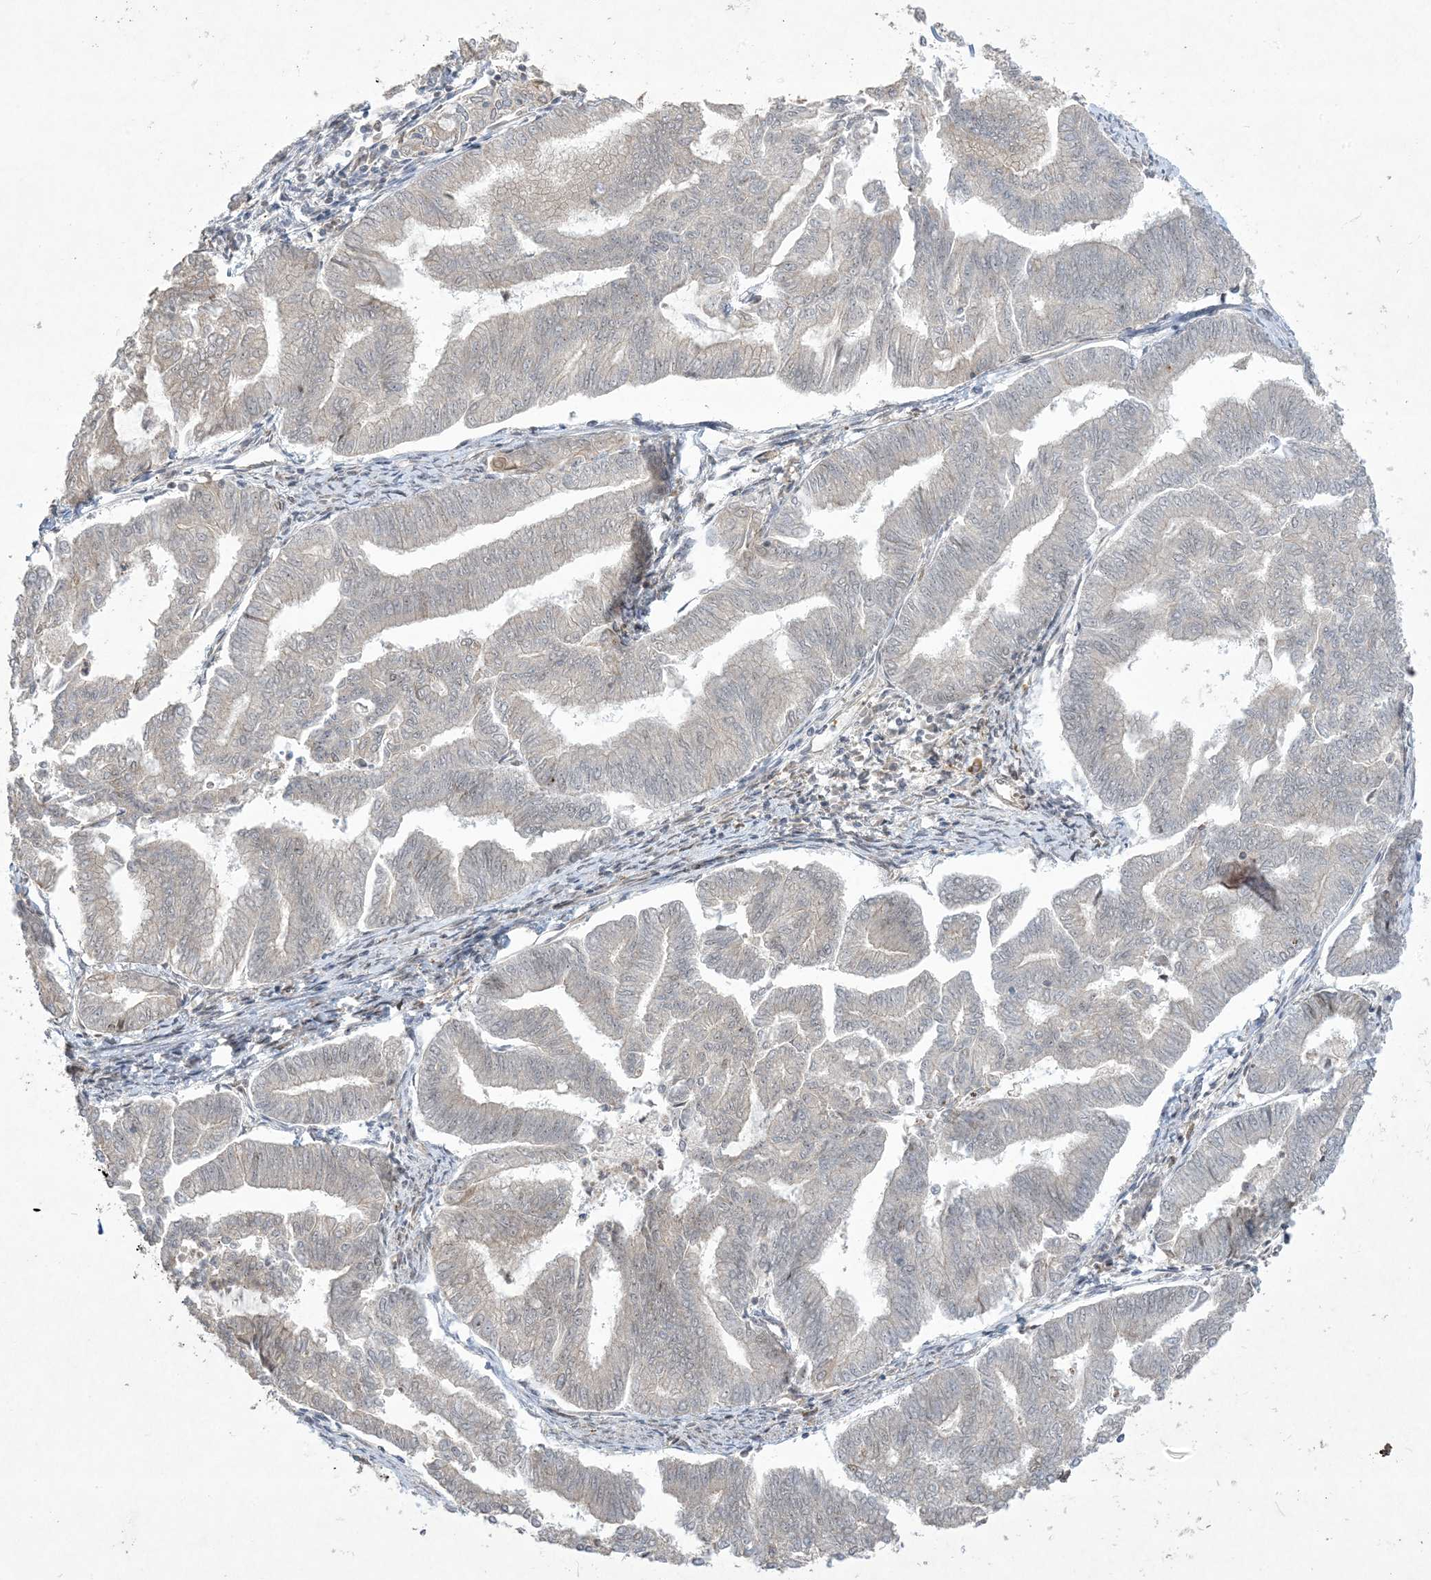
{"staining": {"intensity": "weak", "quantity": "<25%", "location": "cytoplasmic/membranous"}, "tissue": "endometrial cancer", "cell_type": "Tumor cells", "image_type": "cancer", "snomed": [{"axis": "morphology", "description": "Adenocarcinoma, NOS"}, {"axis": "topography", "description": "Endometrium"}], "caption": "Endometrial adenocarcinoma was stained to show a protein in brown. There is no significant expression in tumor cells.", "gene": "SOGA3", "patient": {"sex": "female", "age": 79}}